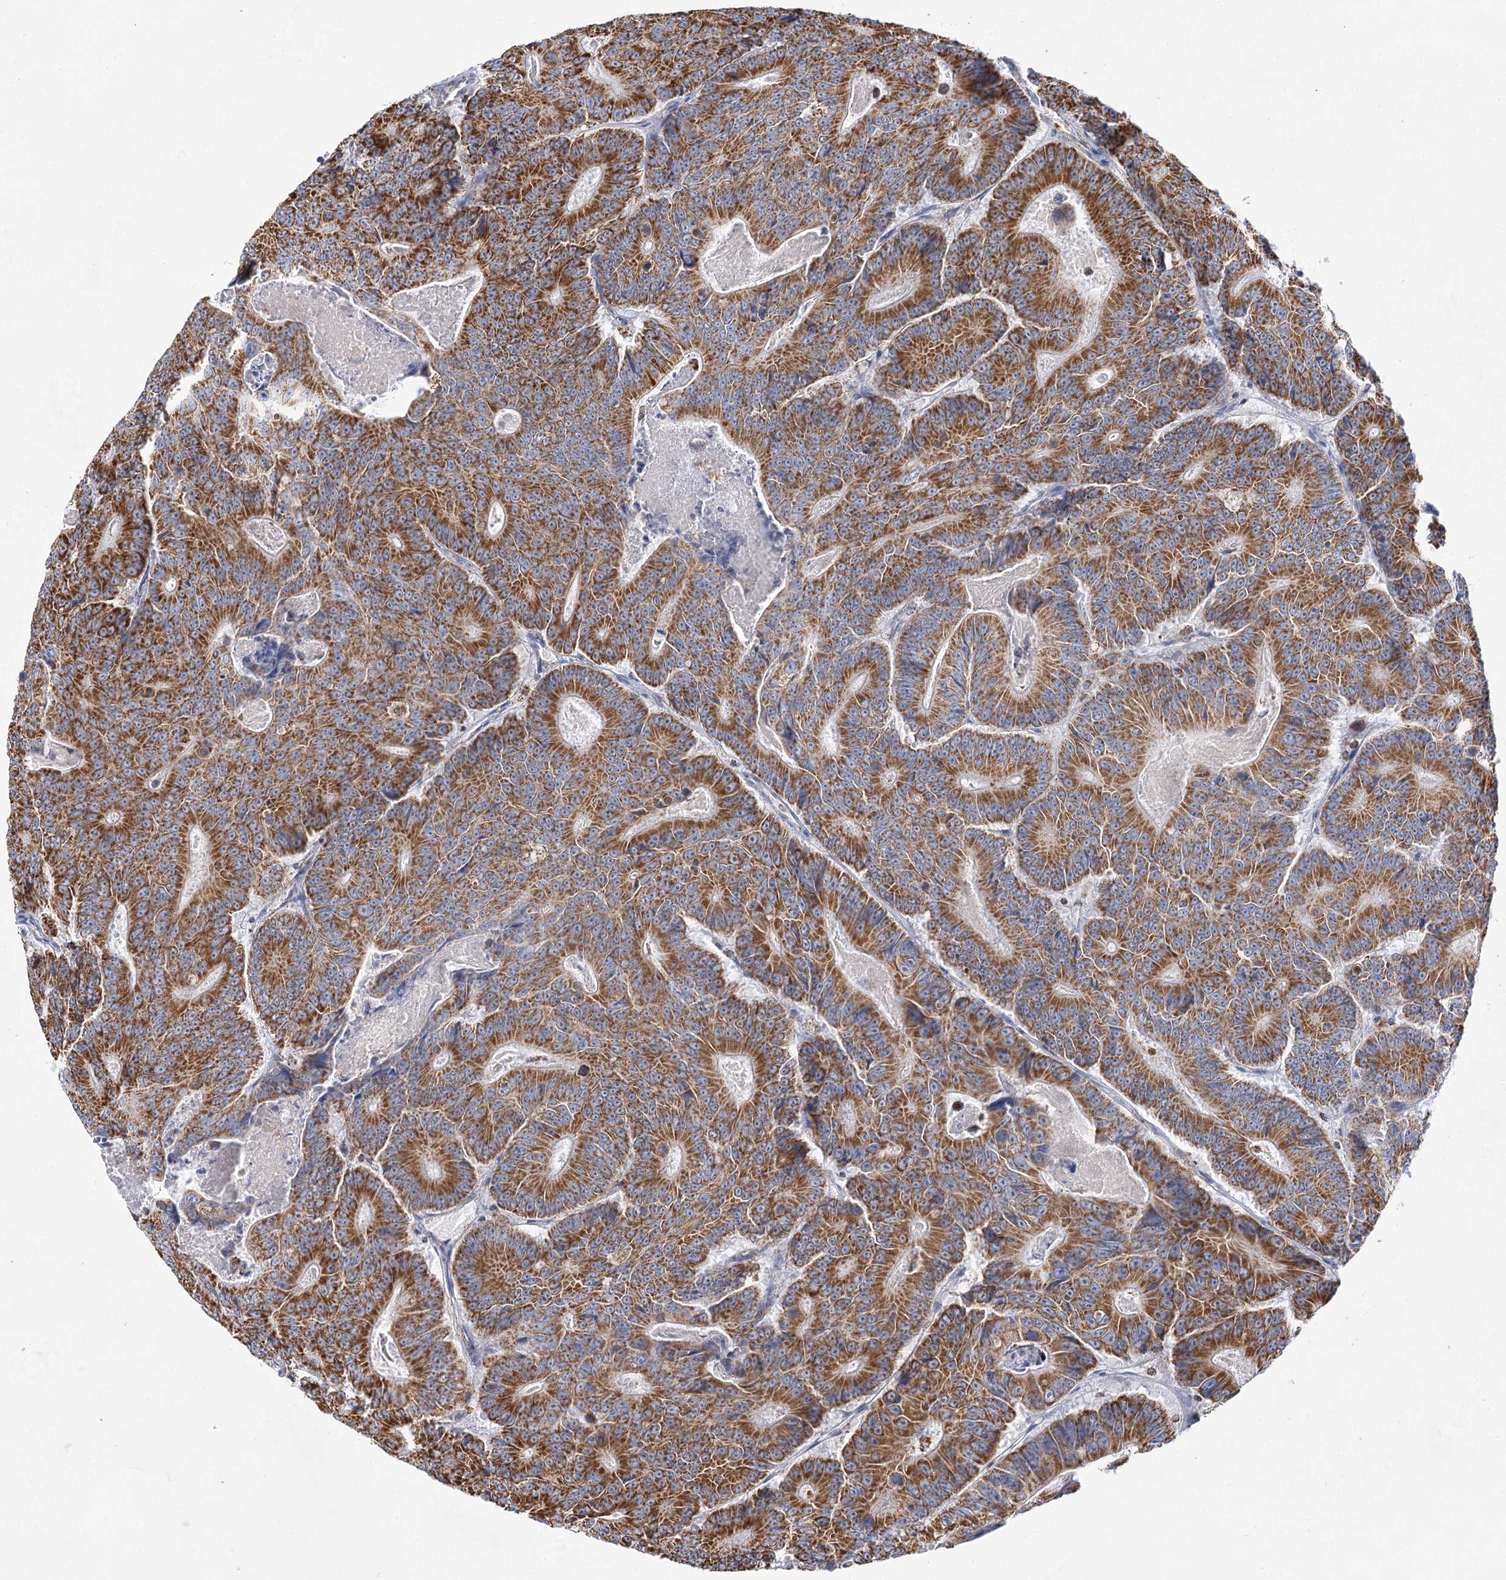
{"staining": {"intensity": "strong", "quantity": ">75%", "location": "cytoplasmic/membranous"}, "tissue": "colorectal cancer", "cell_type": "Tumor cells", "image_type": "cancer", "snomed": [{"axis": "morphology", "description": "Adenocarcinoma, NOS"}, {"axis": "topography", "description": "Colon"}], "caption": "Adenocarcinoma (colorectal) stained with DAB IHC demonstrates high levels of strong cytoplasmic/membranous positivity in approximately >75% of tumor cells.", "gene": "NADK2", "patient": {"sex": "male", "age": 83}}